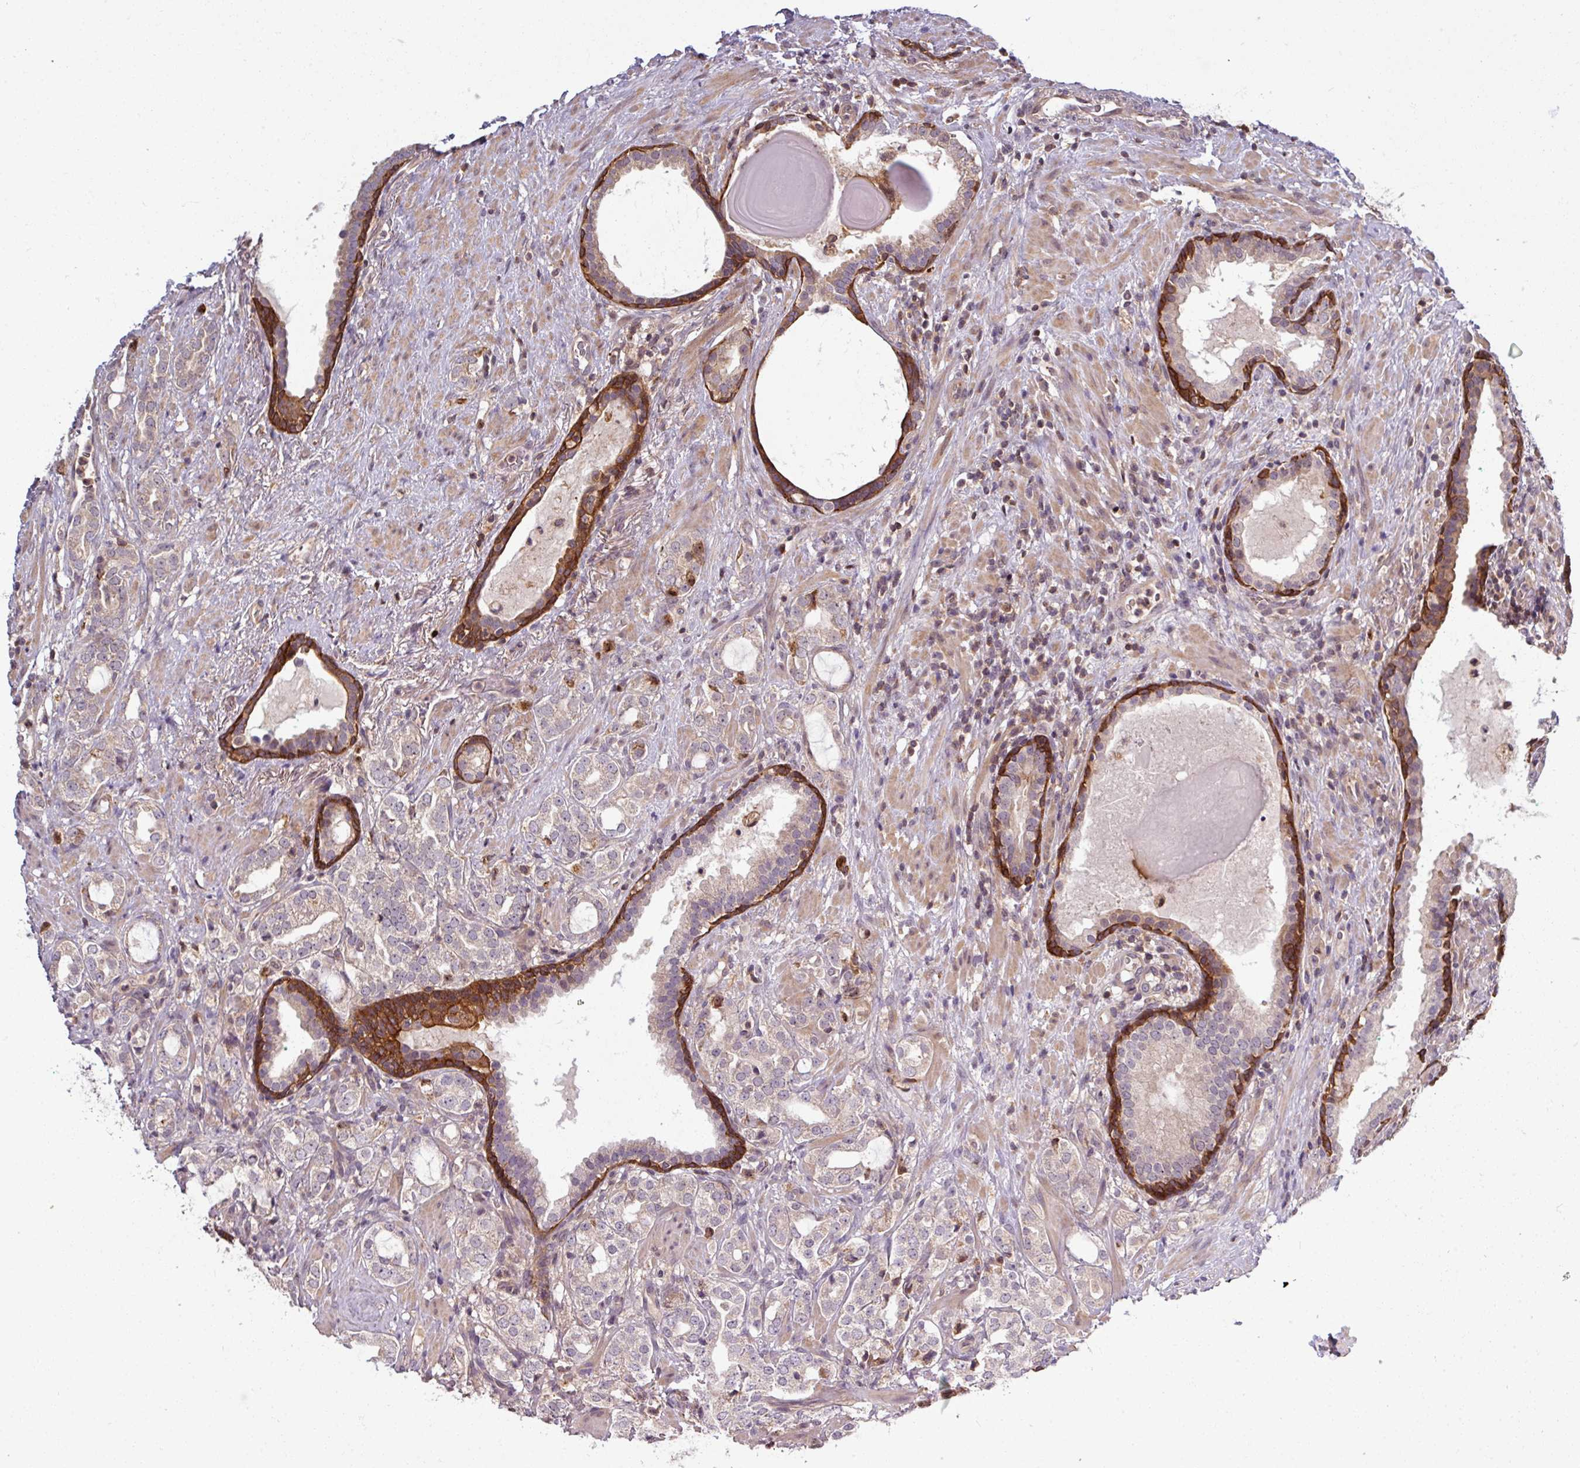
{"staining": {"intensity": "weak", "quantity": "25%-75%", "location": "cytoplasmic/membranous"}, "tissue": "prostate cancer", "cell_type": "Tumor cells", "image_type": "cancer", "snomed": [{"axis": "morphology", "description": "Adenocarcinoma, High grade"}, {"axis": "topography", "description": "Prostate"}], "caption": "Adenocarcinoma (high-grade) (prostate) tissue reveals weak cytoplasmic/membranous expression in about 25%-75% of tumor cells", "gene": "TUSC3", "patient": {"sex": "male", "age": 64}}